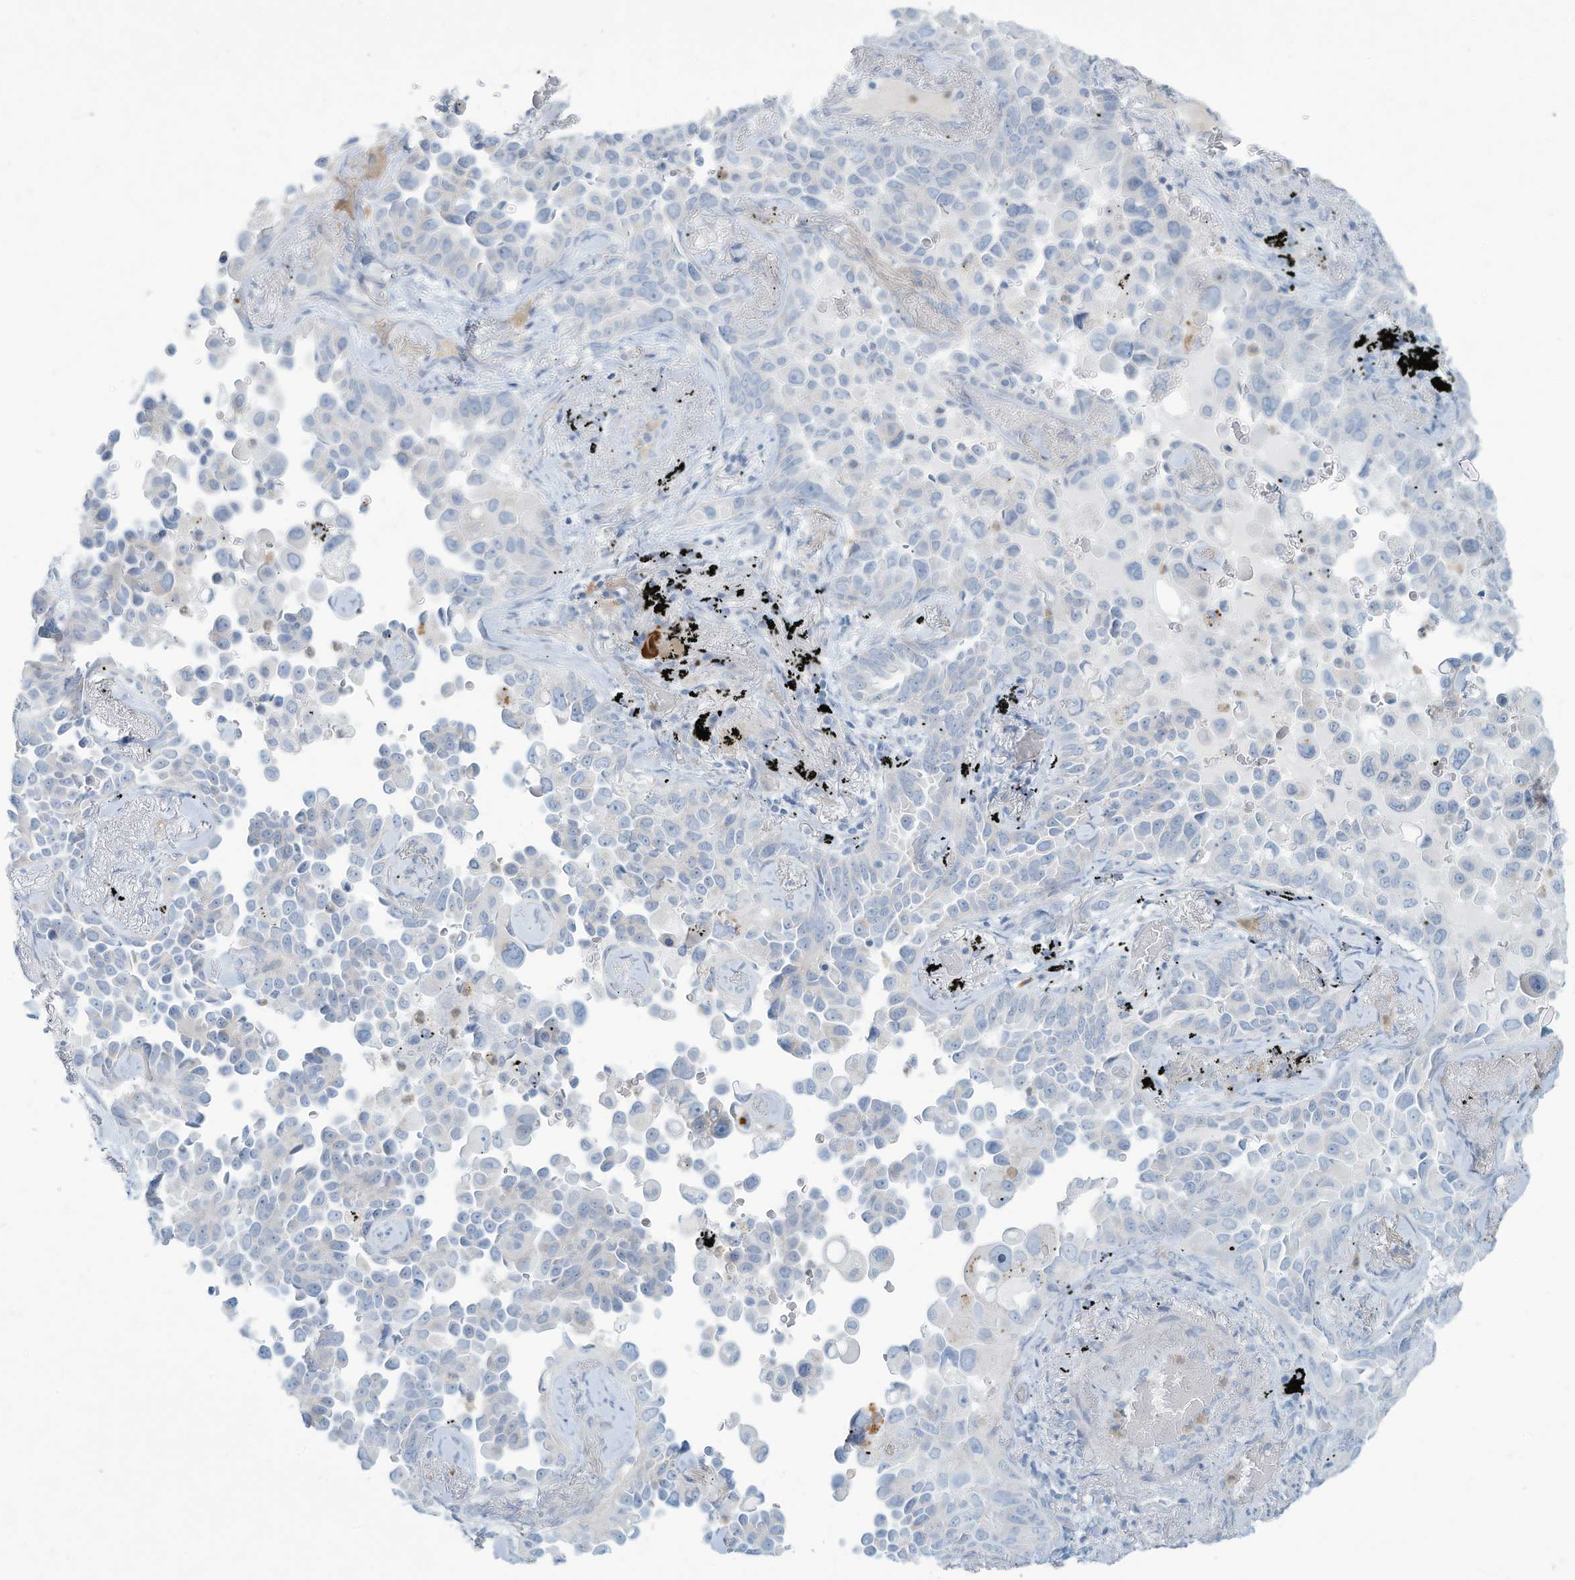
{"staining": {"intensity": "negative", "quantity": "none", "location": "none"}, "tissue": "lung cancer", "cell_type": "Tumor cells", "image_type": "cancer", "snomed": [{"axis": "morphology", "description": "Adenocarcinoma, NOS"}, {"axis": "topography", "description": "Lung"}], "caption": "DAB immunohistochemical staining of human lung cancer demonstrates no significant staining in tumor cells.", "gene": "ERI2", "patient": {"sex": "female", "age": 67}}